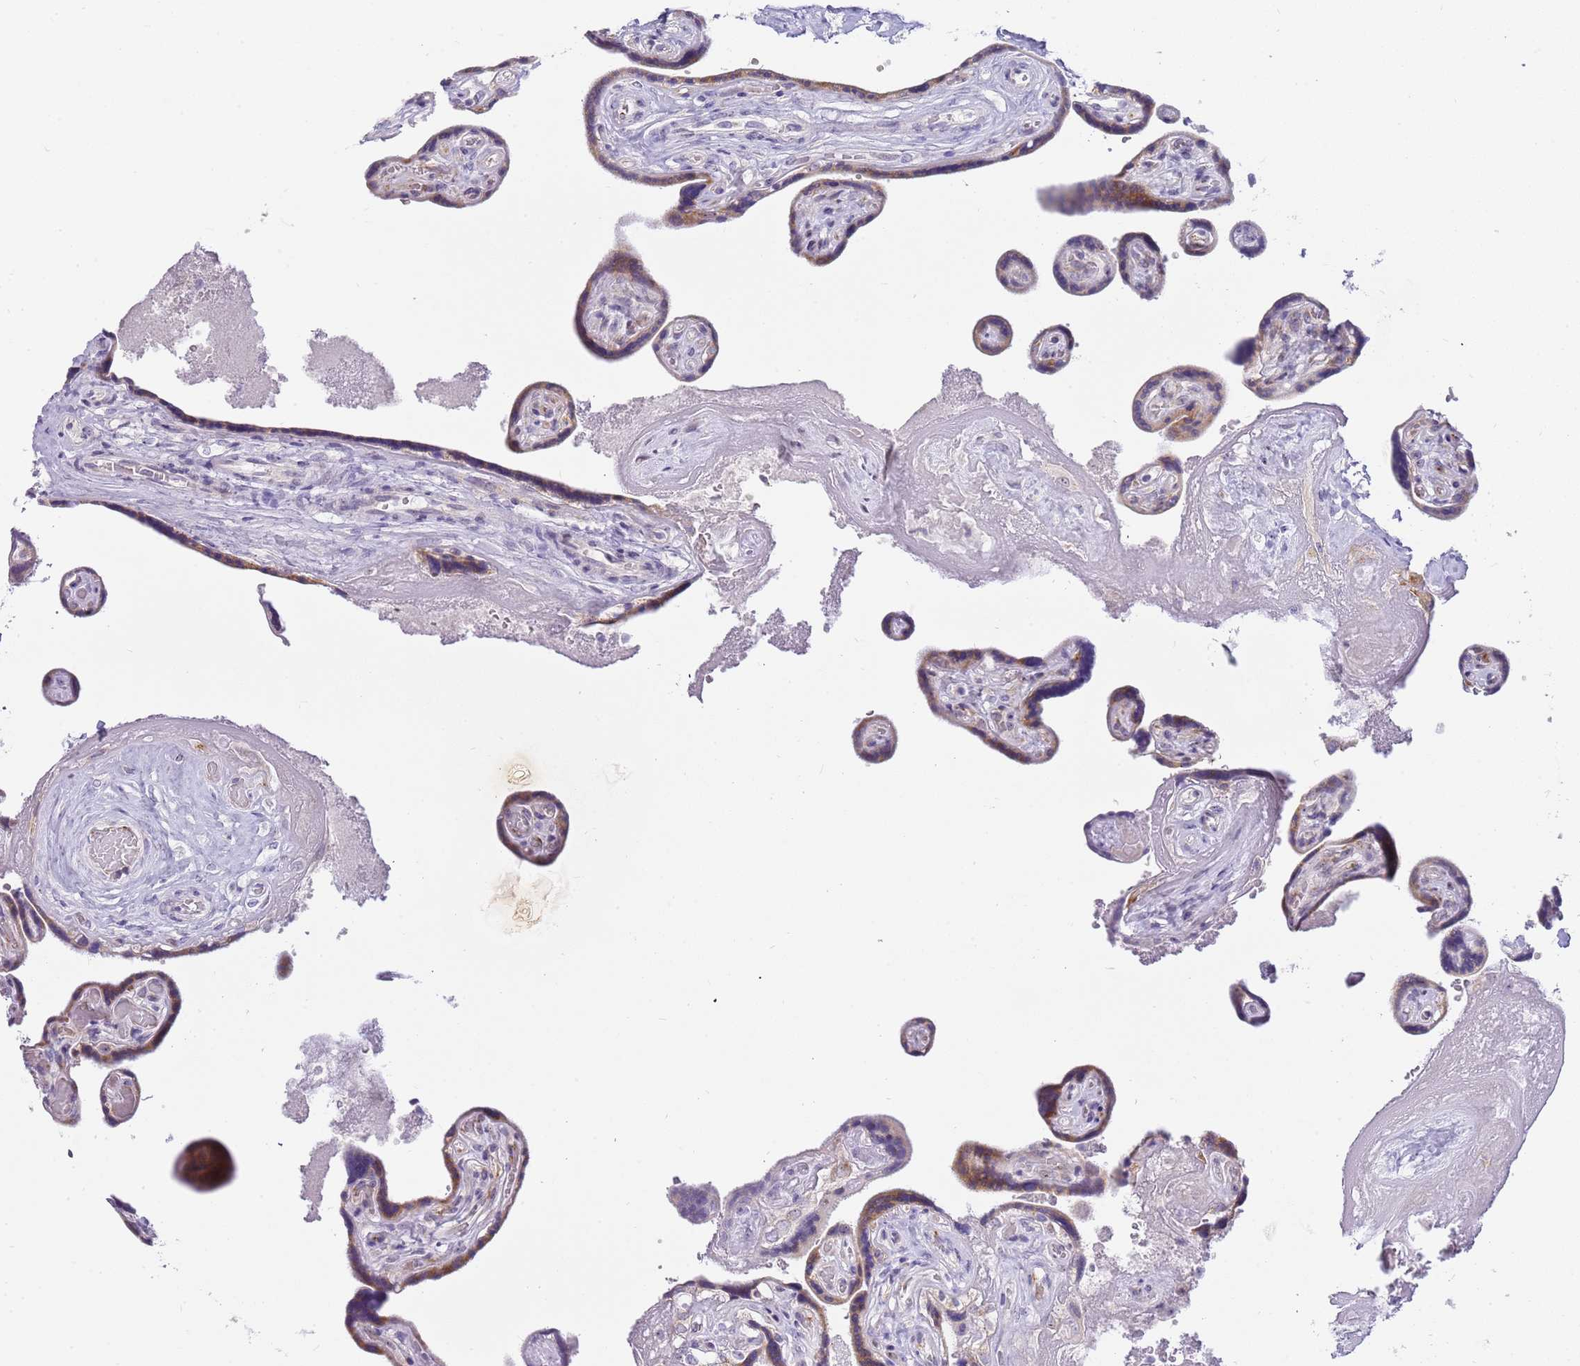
{"staining": {"intensity": "strong", "quantity": ">75%", "location": "cytoplasmic/membranous,nuclear"}, "tissue": "placenta", "cell_type": "Decidual cells", "image_type": "normal", "snomed": [{"axis": "morphology", "description": "Normal tissue, NOS"}, {"axis": "topography", "description": "Placenta"}], "caption": "Immunohistochemistry histopathology image of normal placenta: placenta stained using IHC demonstrates high levels of strong protein expression localized specifically in the cytoplasmic/membranous,nuclear of decidual cells, appearing as a cytoplasmic/membranous,nuclear brown color.", "gene": "DNAJA3", "patient": {"sex": "female", "age": 32}}